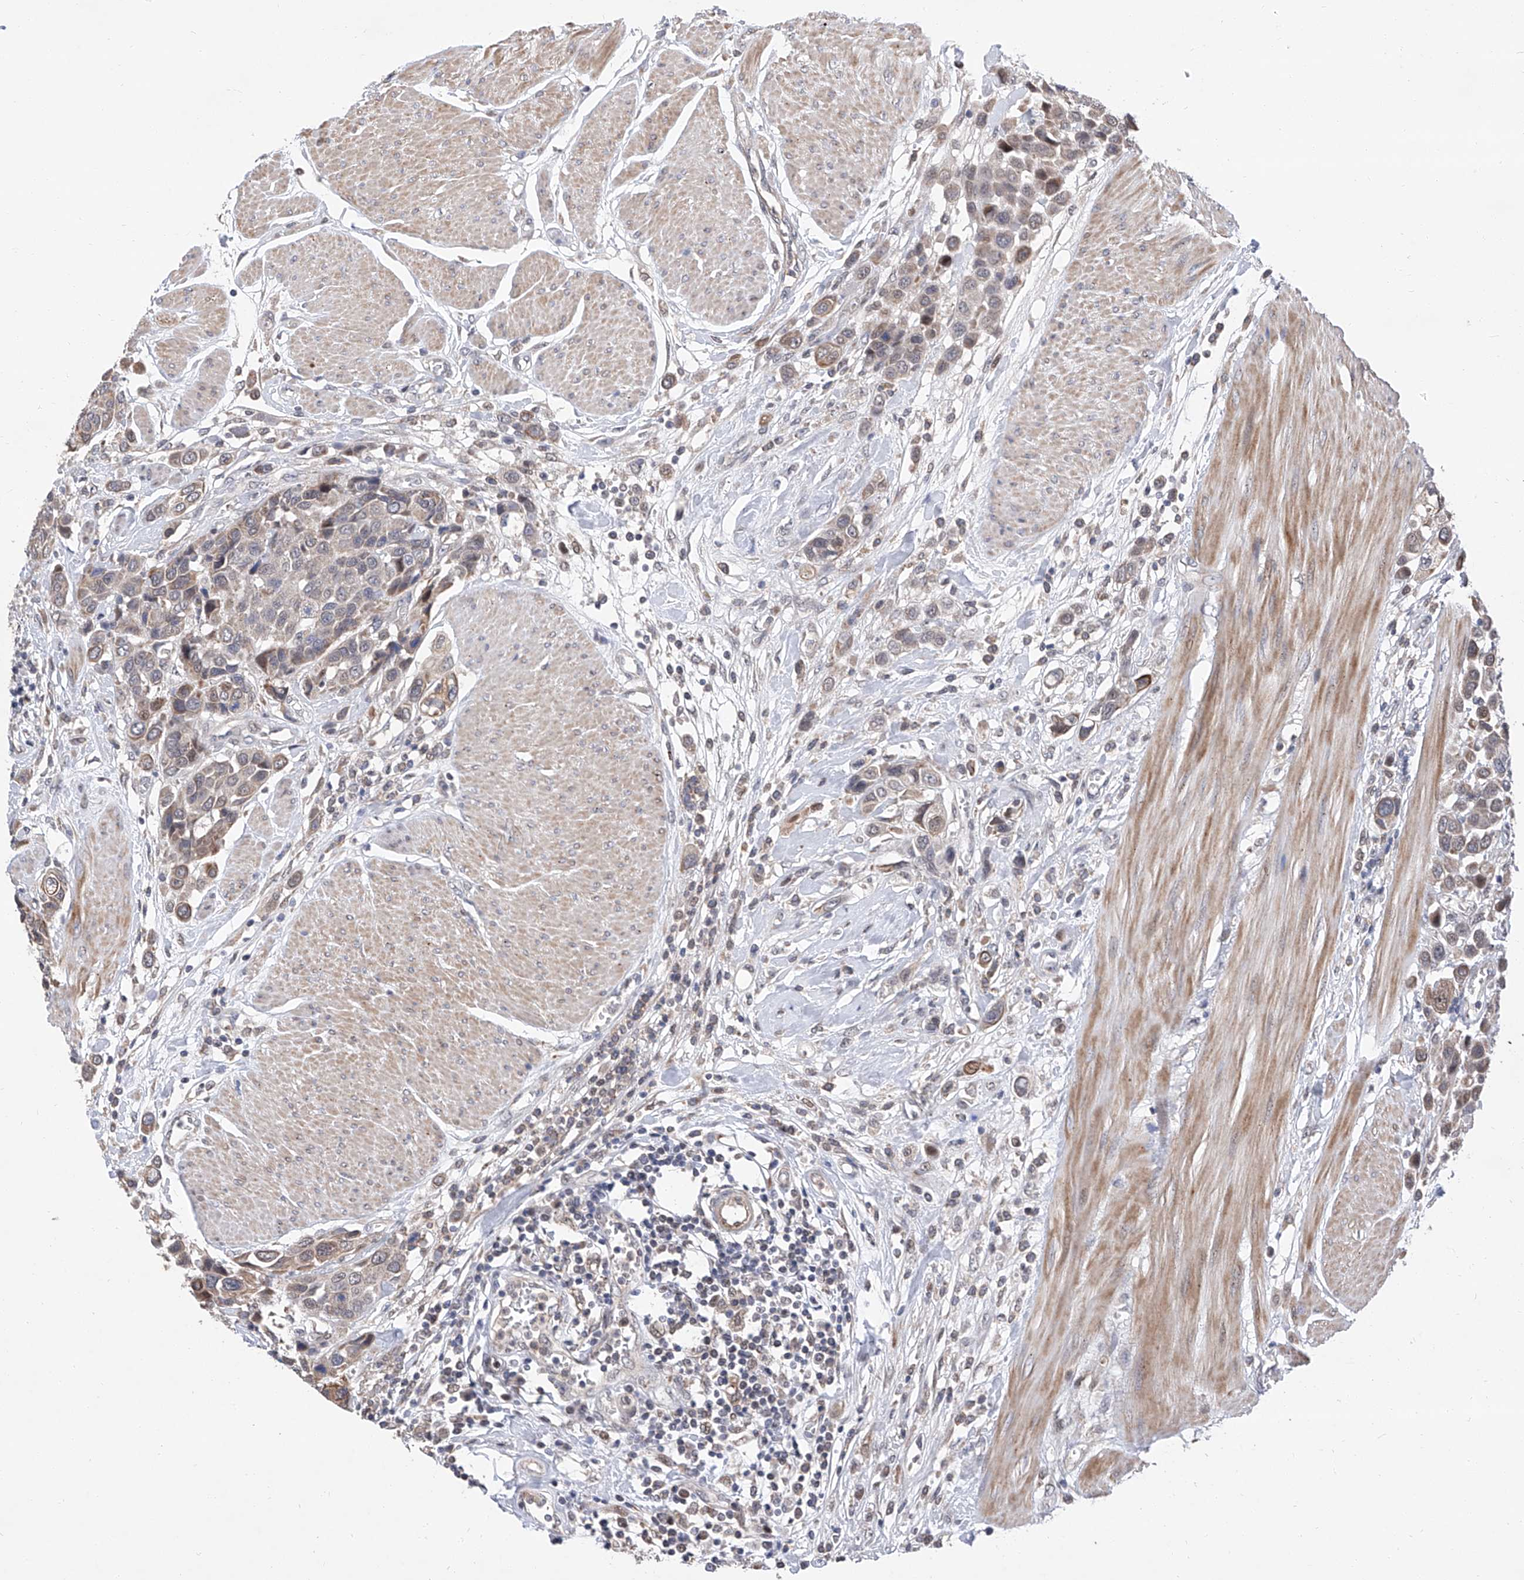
{"staining": {"intensity": "weak", "quantity": "25%-75%", "location": "cytoplasmic/membranous"}, "tissue": "urothelial cancer", "cell_type": "Tumor cells", "image_type": "cancer", "snomed": [{"axis": "morphology", "description": "Urothelial carcinoma, High grade"}, {"axis": "topography", "description": "Urinary bladder"}], "caption": "A high-resolution image shows immunohistochemistry staining of high-grade urothelial carcinoma, which exhibits weak cytoplasmic/membranous positivity in approximately 25%-75% of tumor cells.", "gene": "FARP2", "patient": {"sex": "male", "age": 50}}